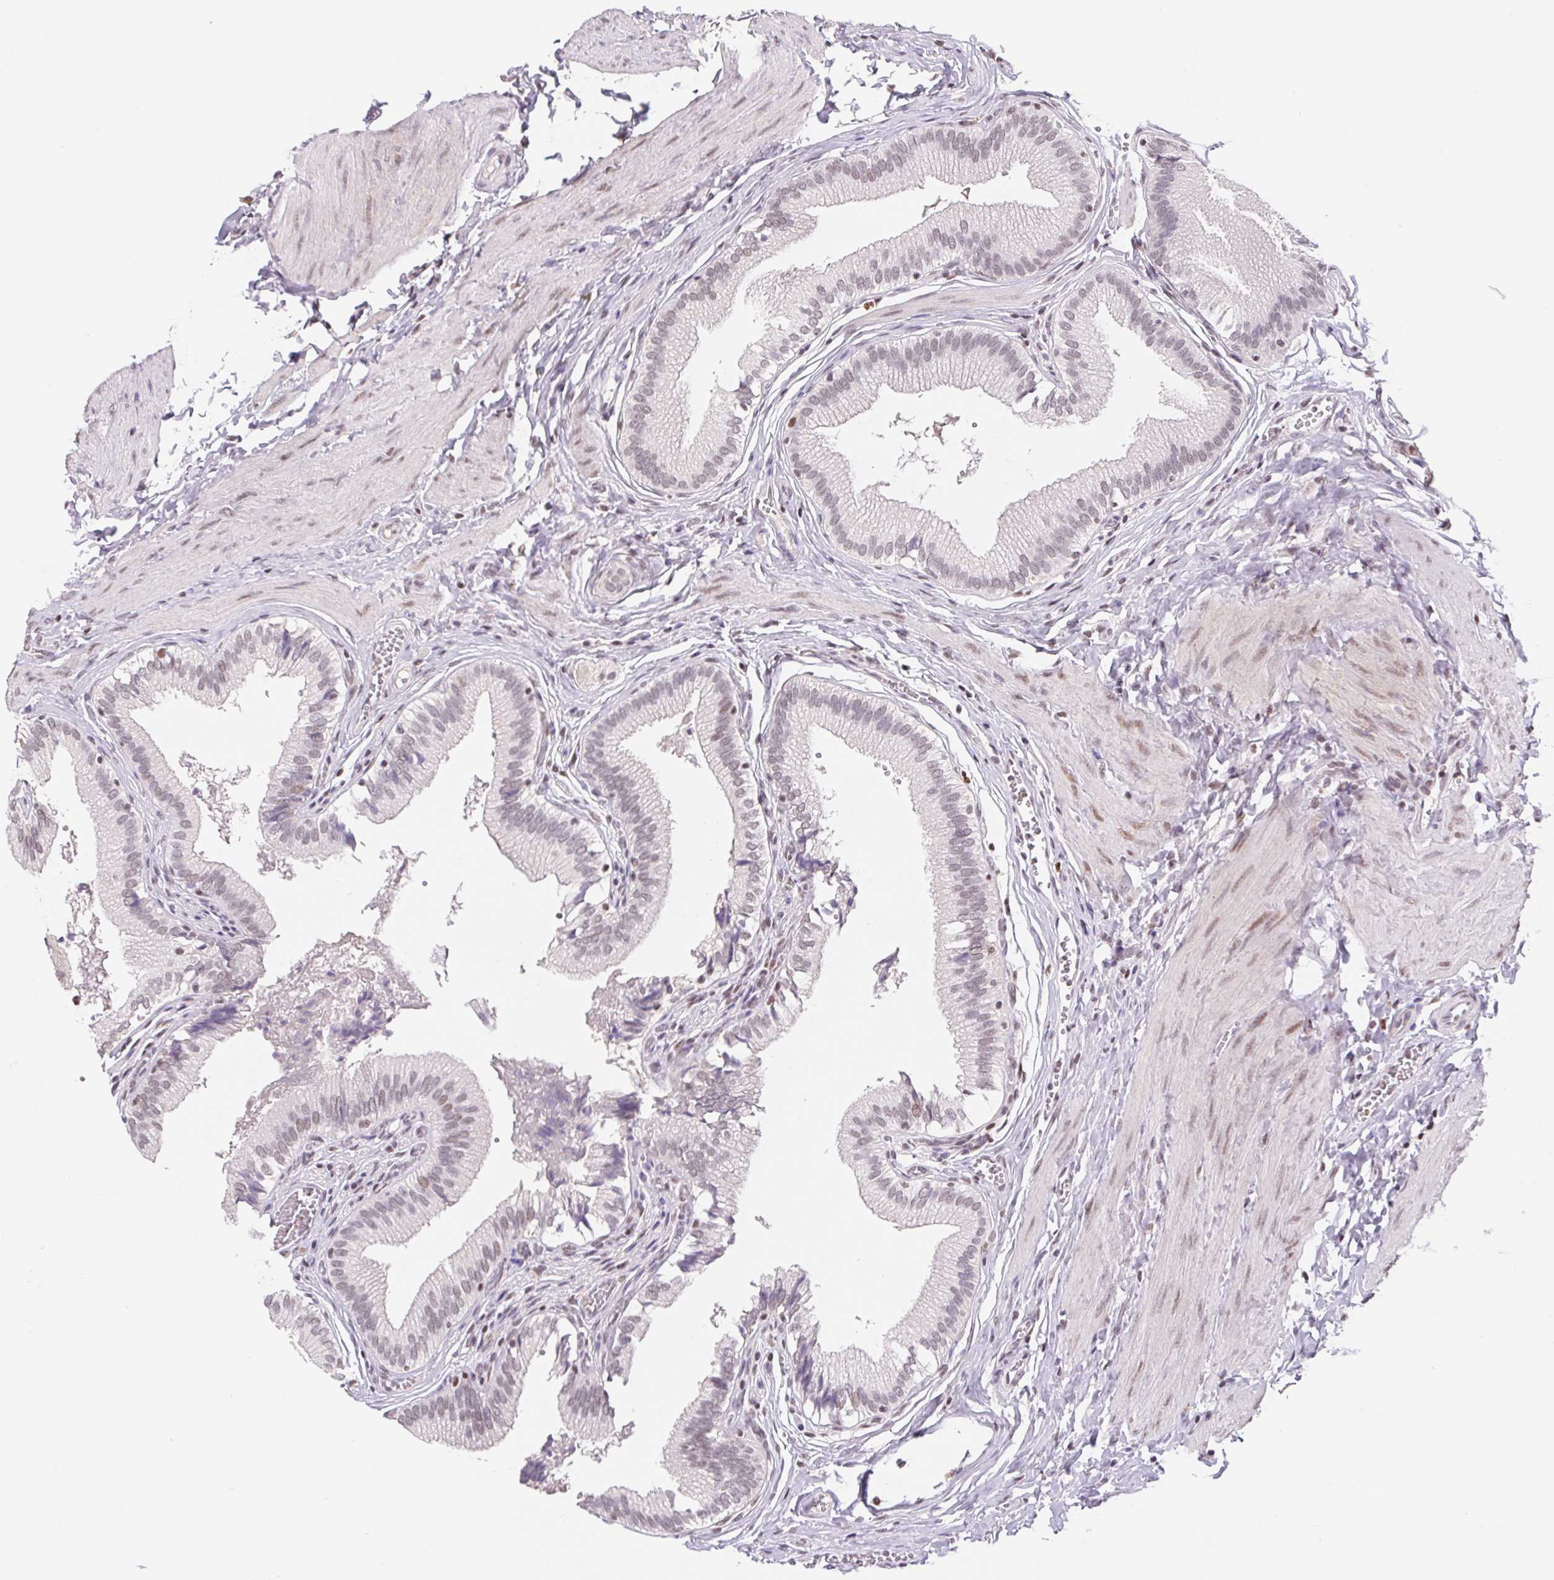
{"staining": {"intensity": "weak", "quantity": "25%-75%", "location": "nuclear"}, "tissue": "gallbladder", "cell_type": "Glandular cells", "image_type": "normal", "snomed": [{"axis": "morphology", "description": "Normal tissue, NOS"}, {"axis": "topography", "description": "Gallbladder"}, {"axis": "topography", "description": "Peripheral nerve tissue"}], "caption": "The image exhibits immunohistochemical staining of unremarkable gallbladder. There is weak nuclear positivity is present in approximately 25%-75% of glandular cells. Using DAB (brown) and hematoxylin (blue) stains, captured at high magnification using brightfield microscopy.", "gene": "TRERF1", "patient": {"sex": "male", "age": 17}}